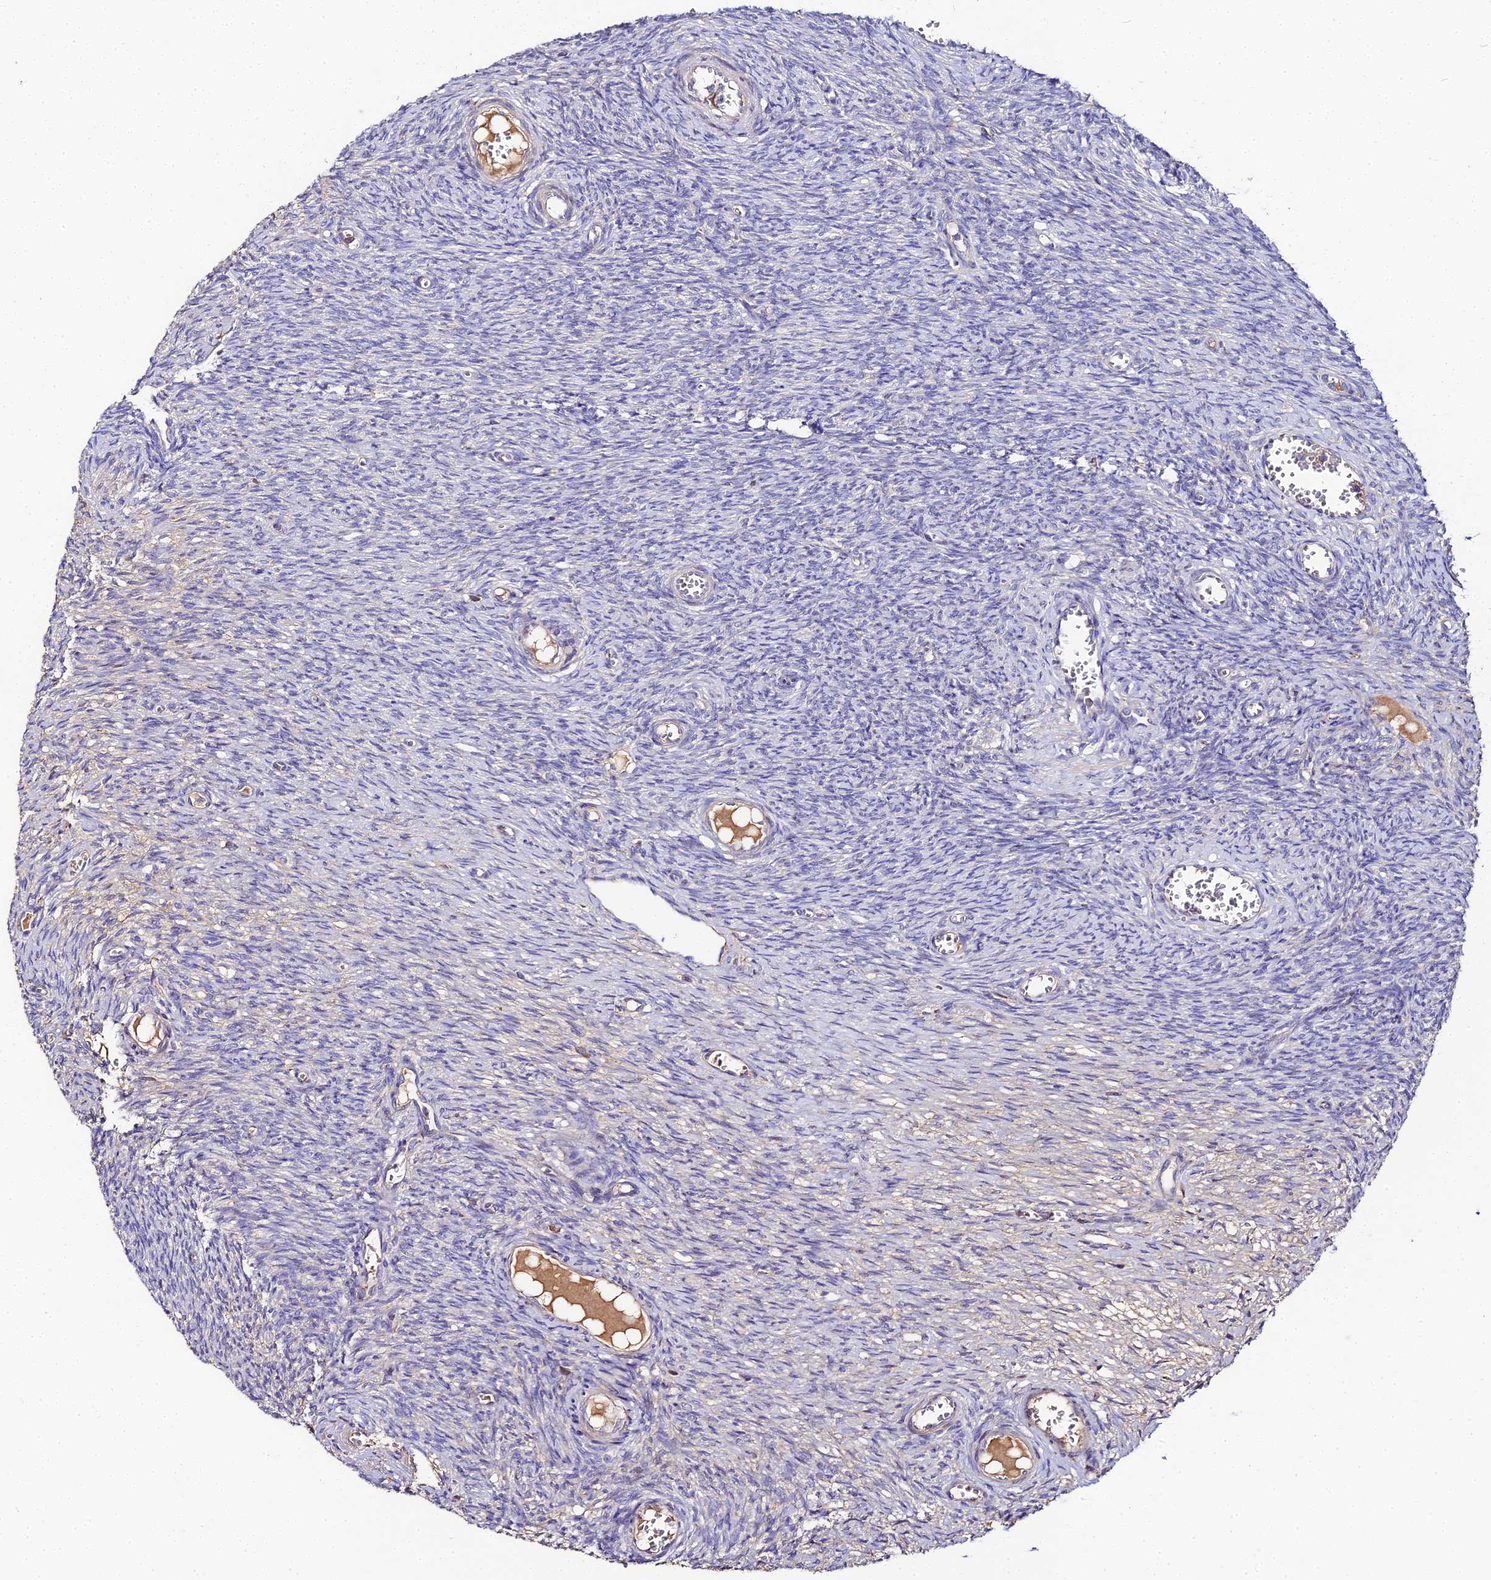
{"staining": {"intensity": "negative", "quantity": "none", "location": "none"}, "tissue": "ovary", "cell_type": "Ovarian stroma cells", "image_type": "normal", "snomed": [{"axis": "morphology", "description": "Normal tissue, NOS"}, {"axis": "topography", "description": "Ovary"}], "caption": "DAB immunohistochemical staining of benign ovary exhibits no significant expression in ovarian stroma cells.", "gene": "SCX", "patient": {"sex": "female", "age": 44}}